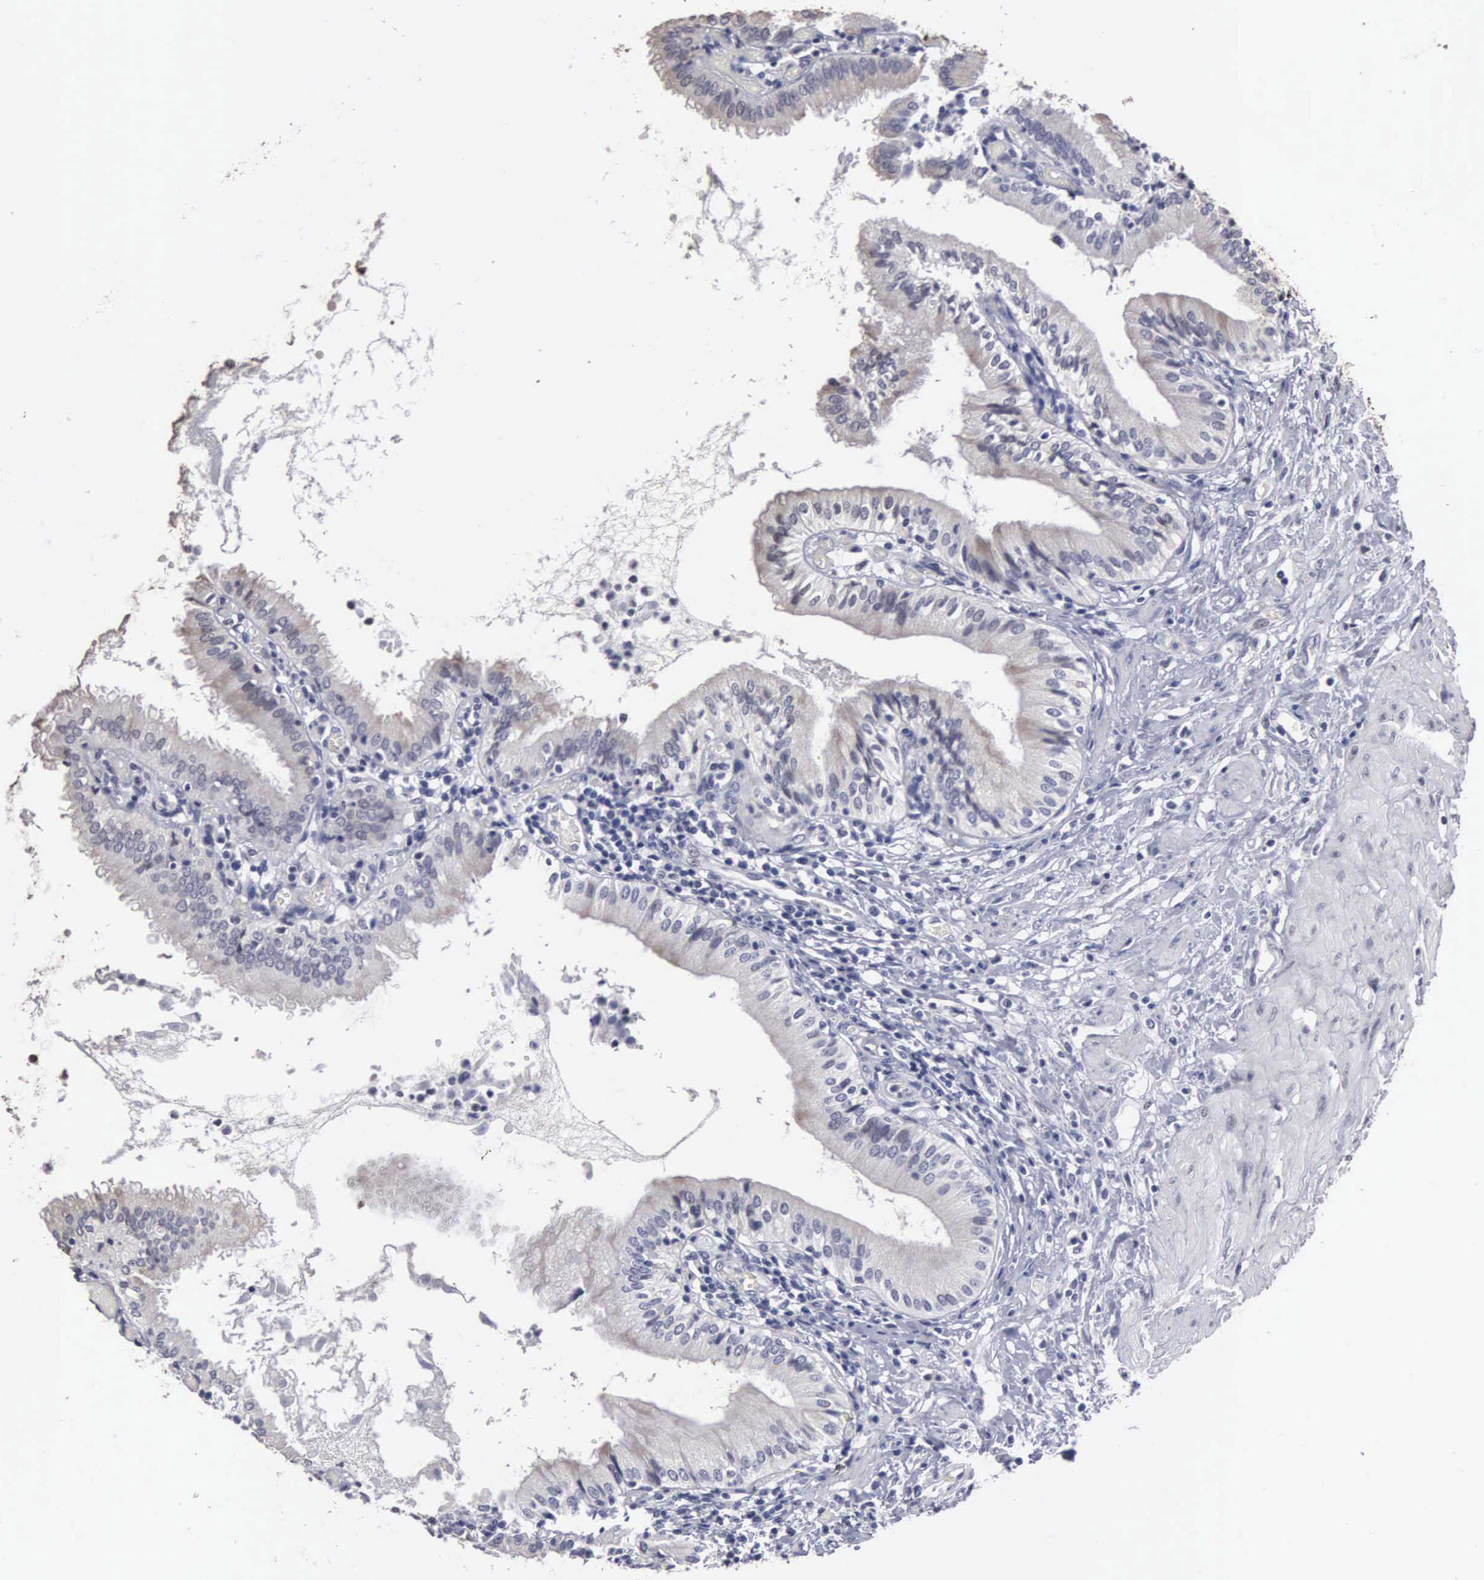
{"staining": {"intensity": "weak", "quantity": "<25%", "location": "cytoplasmic/membranous,nuclear"}, "tissue": "gallbladder", "cell_type": "Glandular cells", "image_type": "normal", "snomed": [{"axis": "morphology", "description": "Normal tissue, NOS"}, {"axis": "topography", "description": "Gallbladder"}], "caption": "Immunohistochemistry (IHC) of benign human gallbladder shows no expression in glandular cells. (DAB IHC, high magnification).", "gene": "UPB1", "patient": {"sex": "male", "age": 58}}